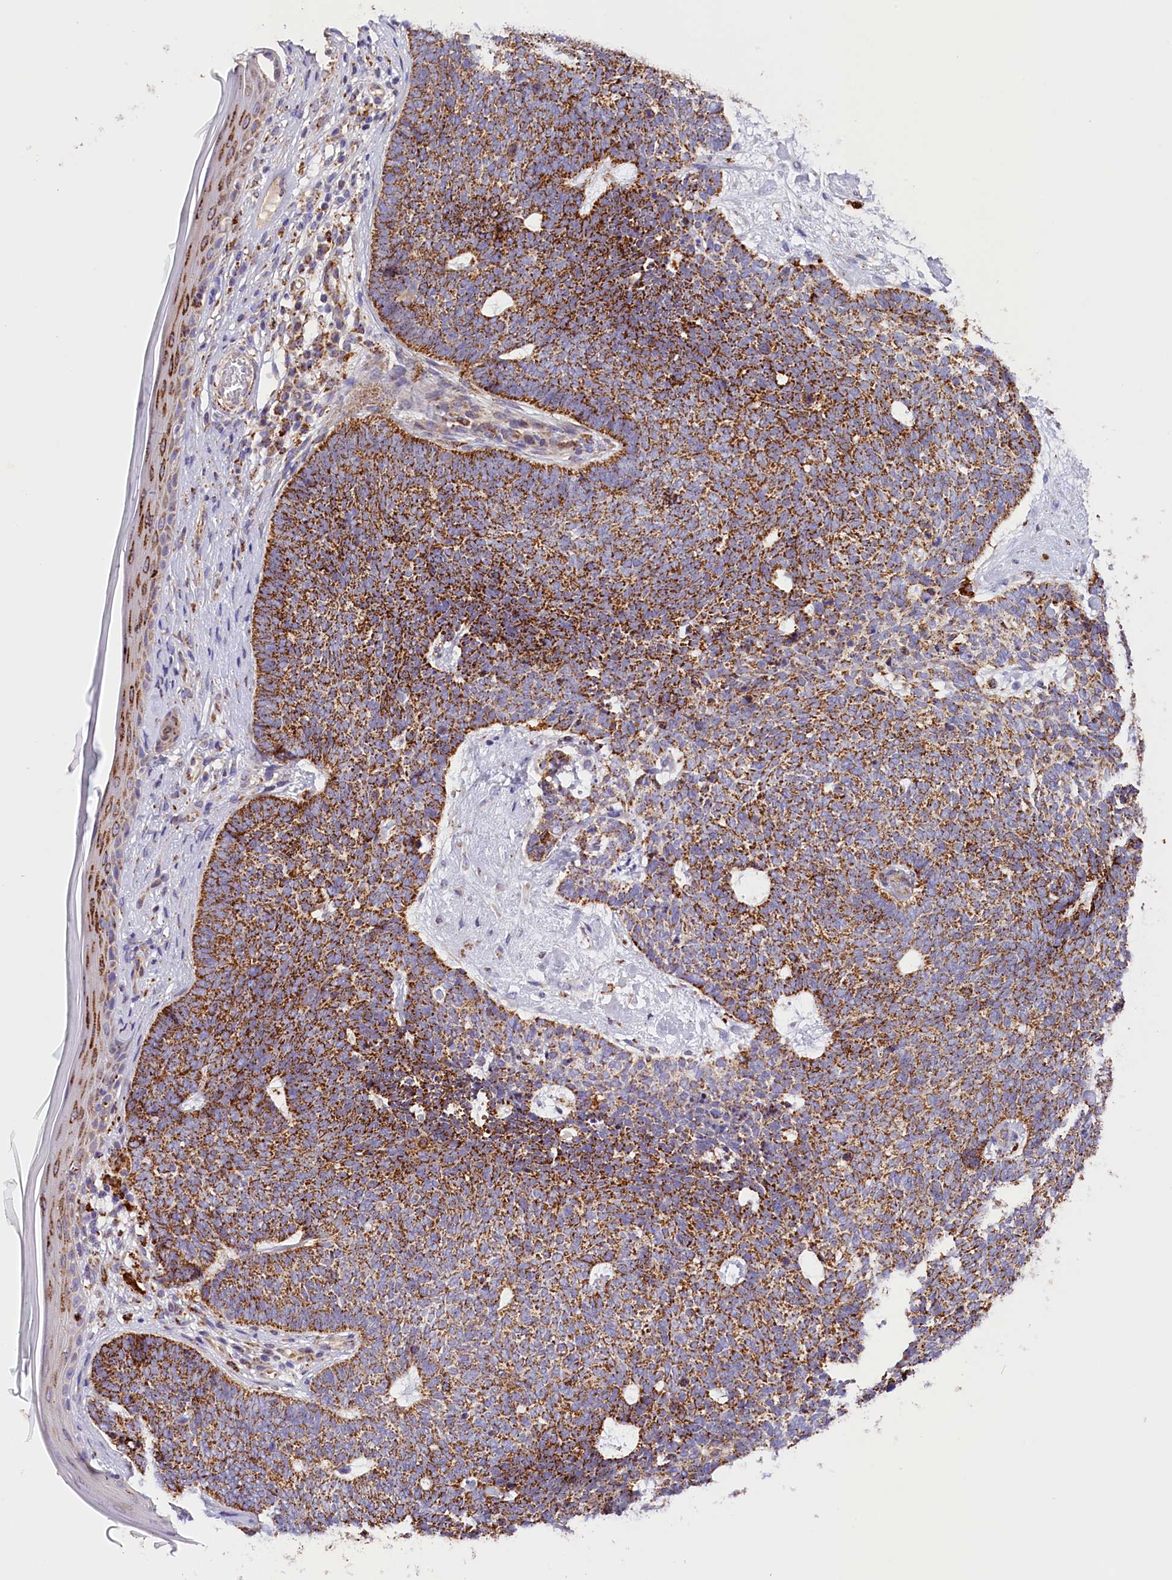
{"staining": {"intensity": "strong", "quantity": ">75%", "location": "cytoplasmic/membranous"}, "tissue": "skin cancer", "cell_type": "Tumor cells", "image_type": "cancer", "snomed": [{"axis": "morphology", "description": "Basal cell carcinoma"}, {"axis": "topography", "description": "Skin"}], "caption": "Skin cancer (basal cell carcinoma) stained with IHC displays strong cytoplasmic/membranous staining in about >75% of tumor cells.", "gene": "AKTIP", "patient": {"sex": "female", "age": 84}}